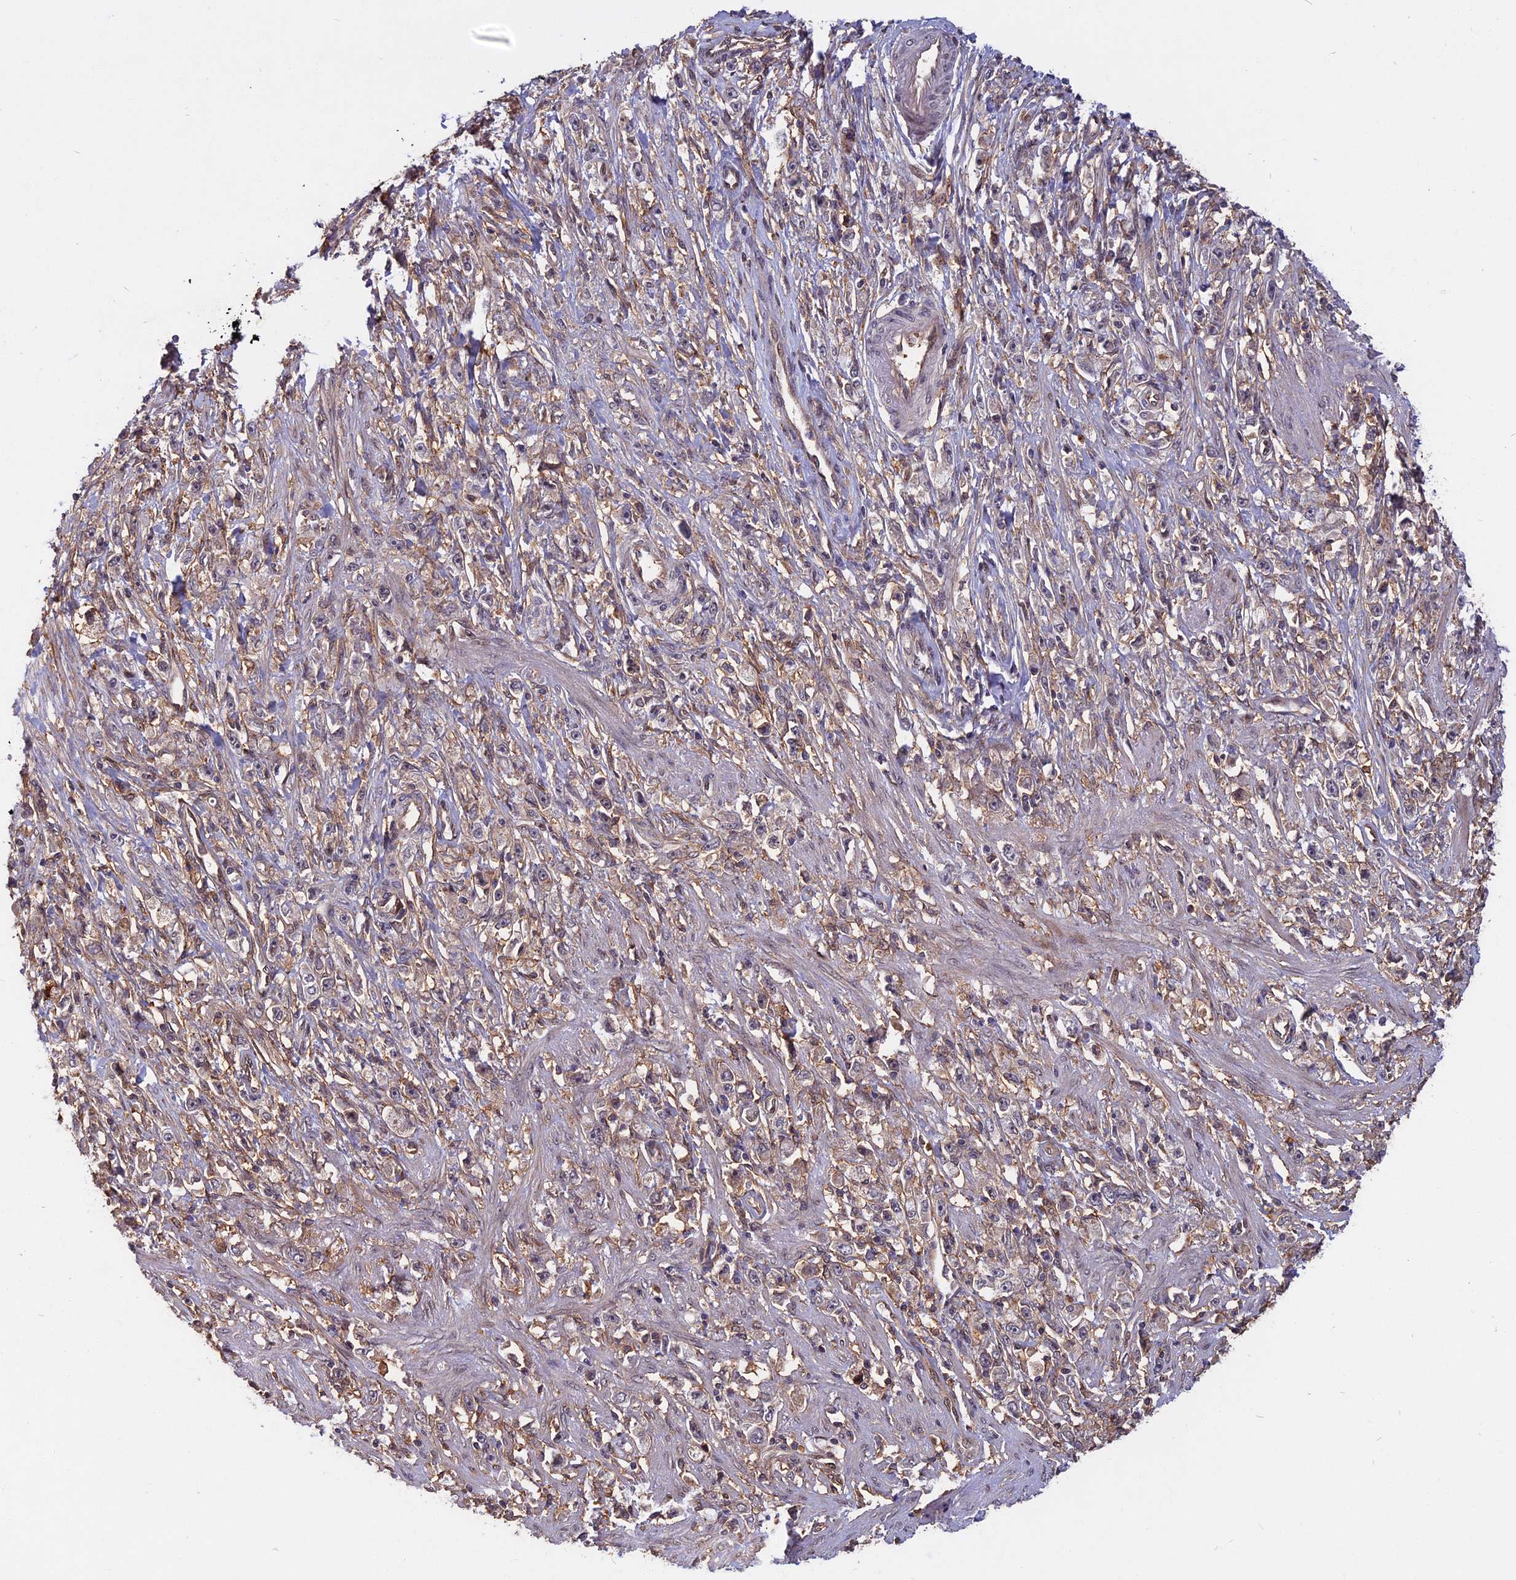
{"staining": {"intensity": "weak", "quantity": "25%-75%", "location": "cytoplasmic/membranous"}, "tissue": "stomach cancer", "cell_type": "Tumor cells", "image_type": "cancer", "snomed": [{"axis": "morphology", "description": "Adenocarcinoma, NOS"}, {"axis": "topography", "description": "Stomach"}], "caption": "IHC photomicrograph of stomach cancer (adenocarcinoma) stained for a protein (brown), which shows low levels of weak cytoplasmic/membranous positivity in about 25%-75% of tumor cells.", "gene": "SPG11", "patient": {"sex": "female", "age": 59}}